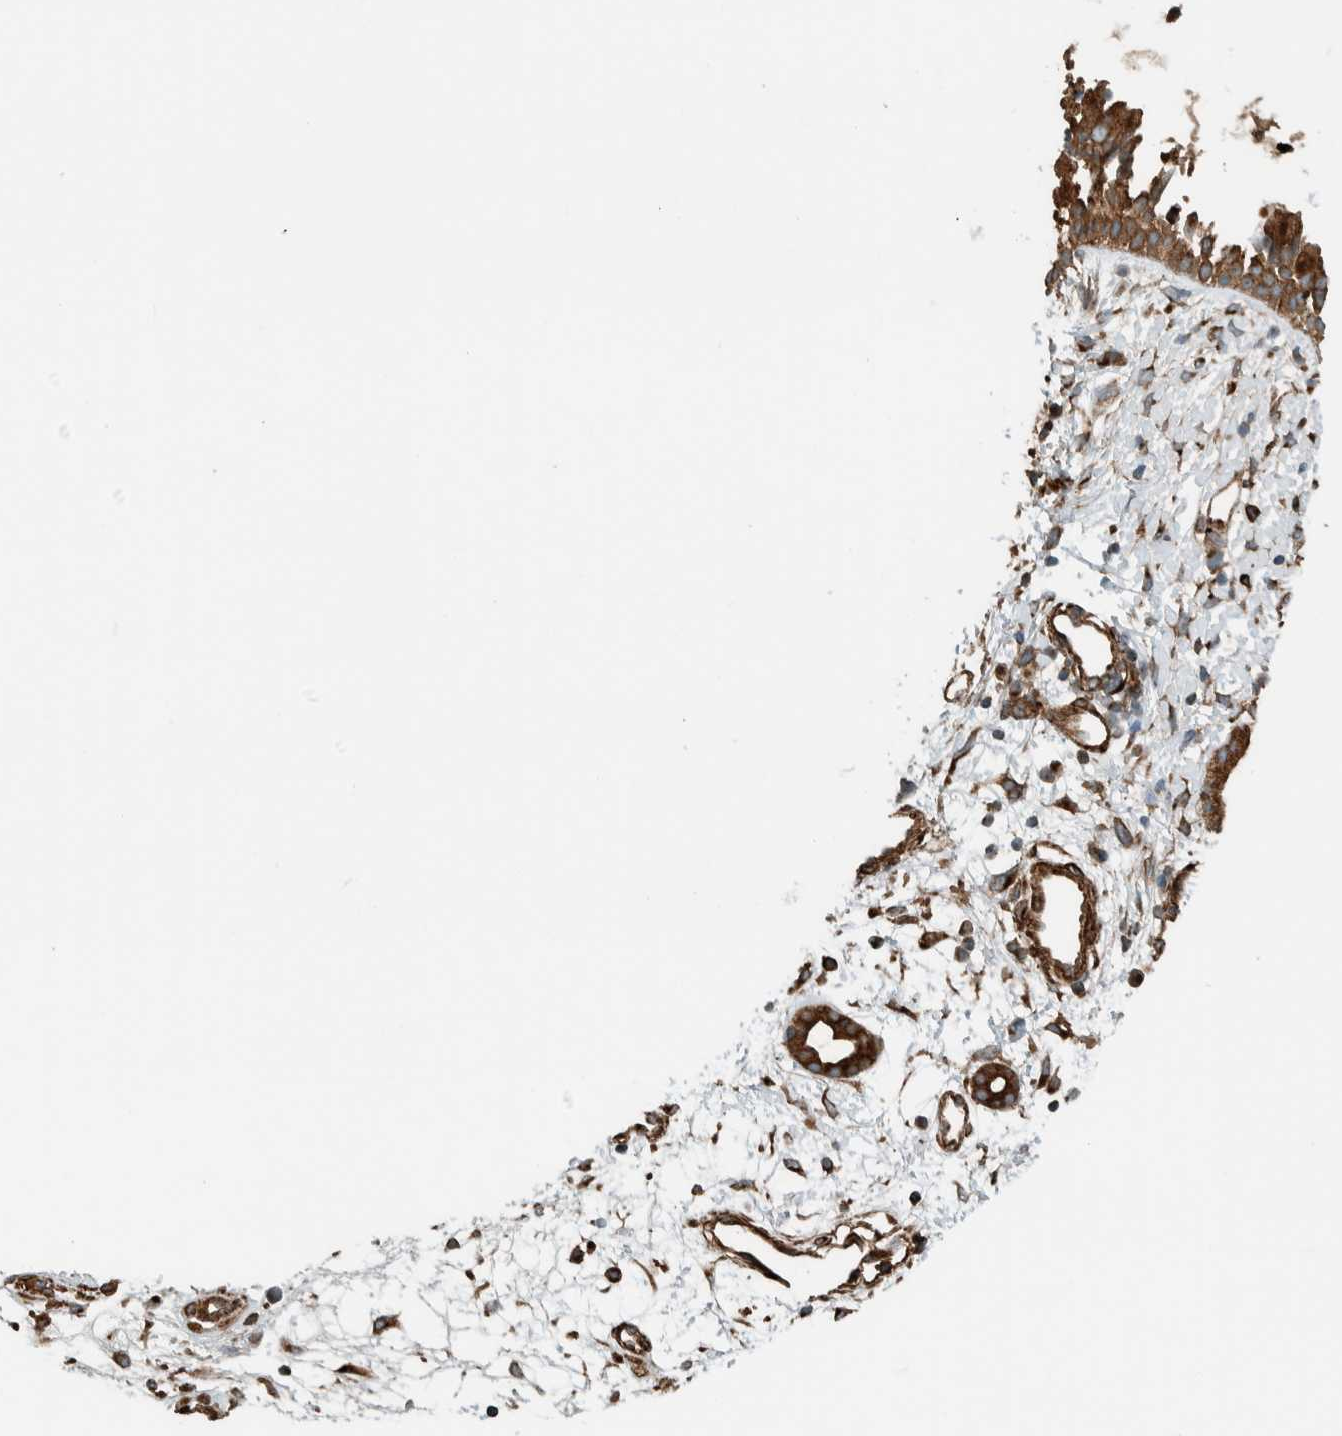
{"staining": {"intensity": "strong", "quantity": ">75%", "location": "cytoplasmic/membranous"}, "tissue": "nasopharynx", "cell_type": "Respiratory epithelial cells", "image_type": "normal", "snomed": [{"axis": "morphology", "description": "Normal tissue, NOS"}, {"axis": "topography", "description": "Nasopharynx"}], "caption": "This photomicrograph exhibits immunohistochemistry (IHC) staining of unremarkable human nasopharynx, with high strong cytoplasmic/membranous expression in about >75% of respiratory epithelial cells.", "gene": "EXOC7", "patient": {"sex": "male", "age": 22}}